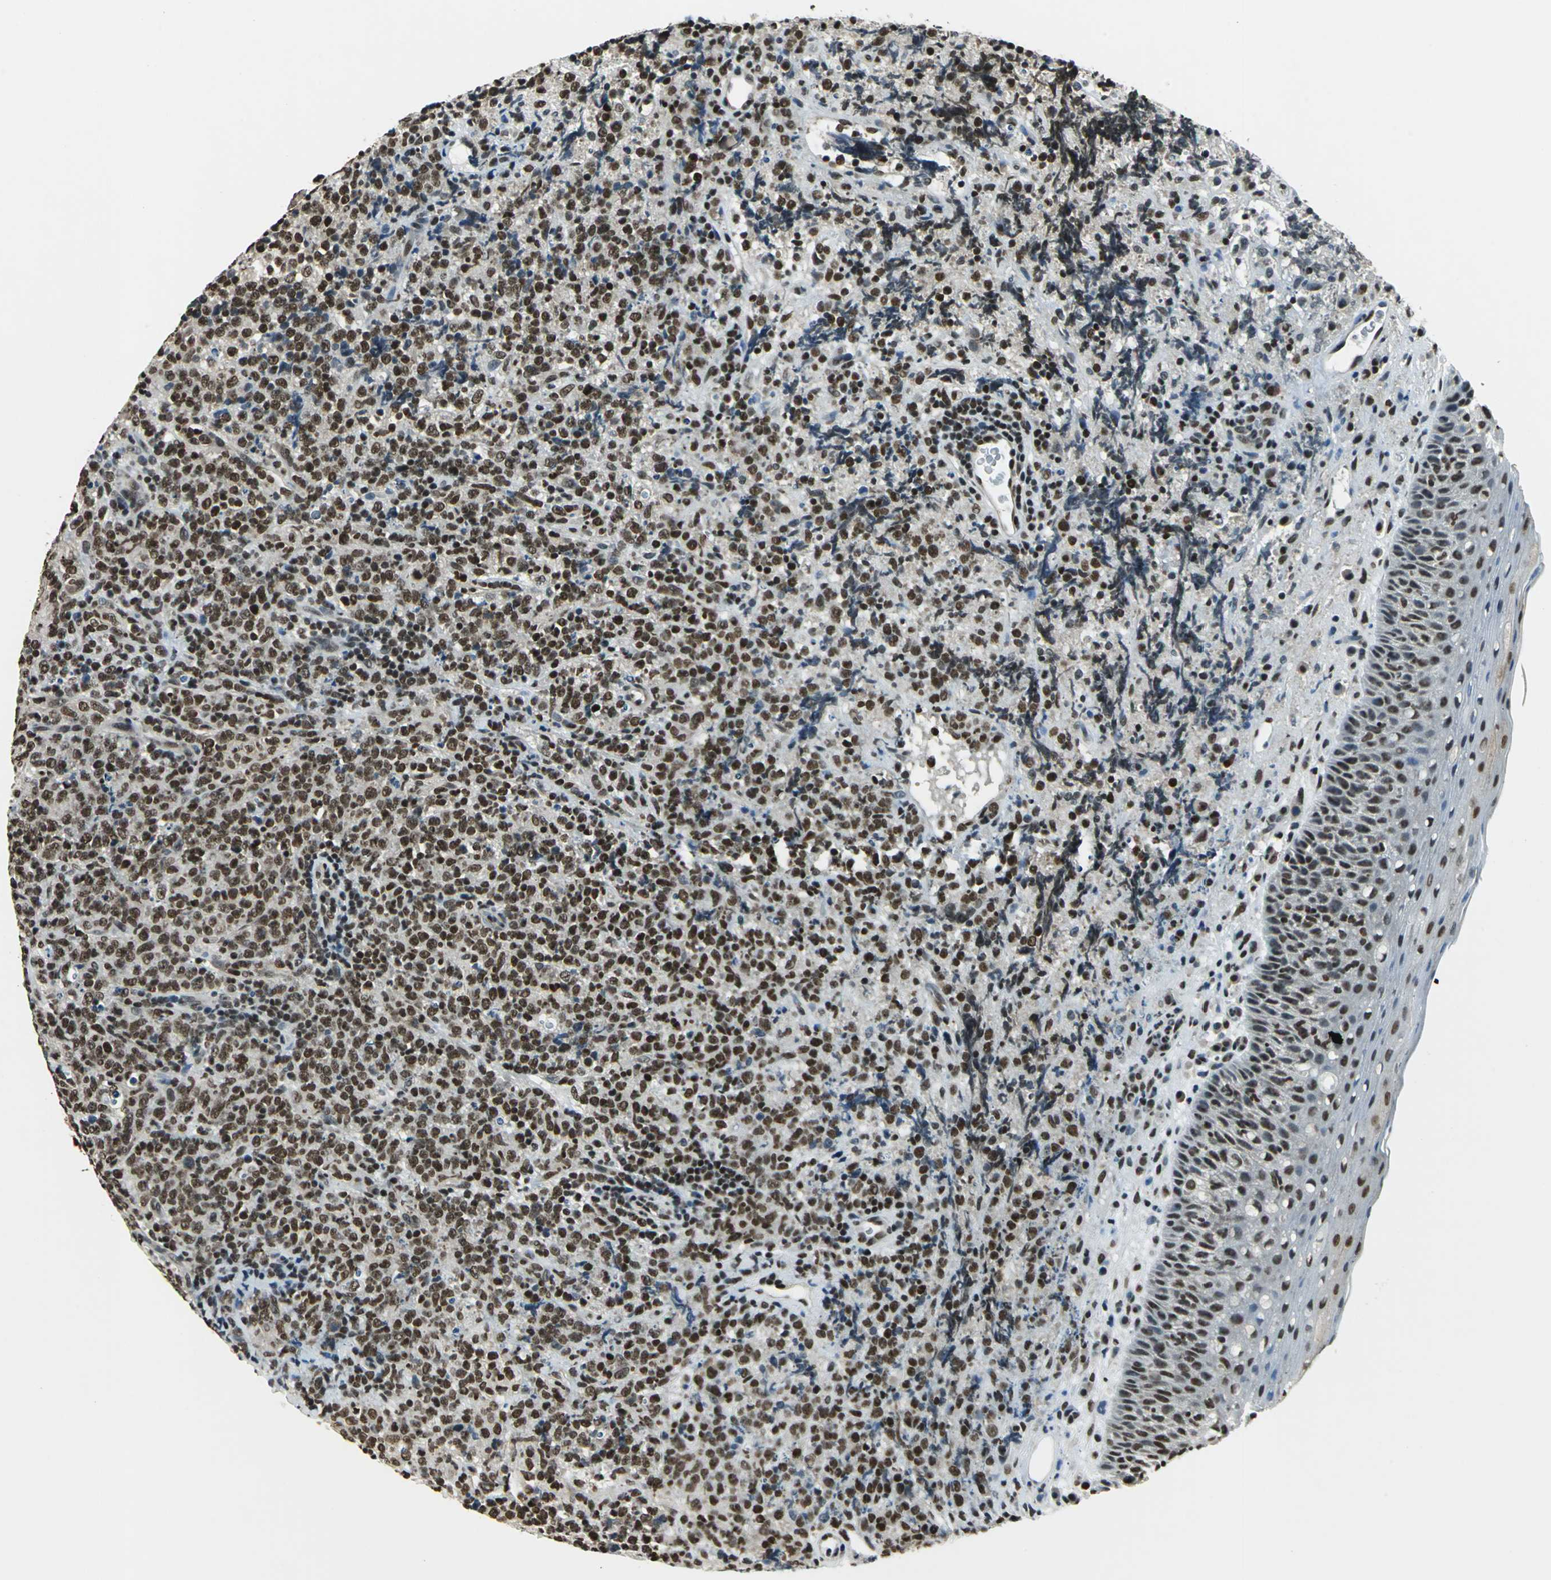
{"staining": {"intensity": "strong", "quantity": ">75%", "location": "nuclear"}, "tissue": "lymphoma", "cell_type": "Tumor cells", "image_type": "cancer", "snomed": [{"axis": "morphology", "description": "Malignant lymphoma, non-Hodgkin's type, High grade"}, {"axis": "topography", "description": "Tonsil"}], "caption": "Protein analysis of lymphoma tissue demonstrates strong nuclear positivity in about >75% of tumor cells.", "gene": "RBM14", "patient": {"sex": "female", "age": 36}}